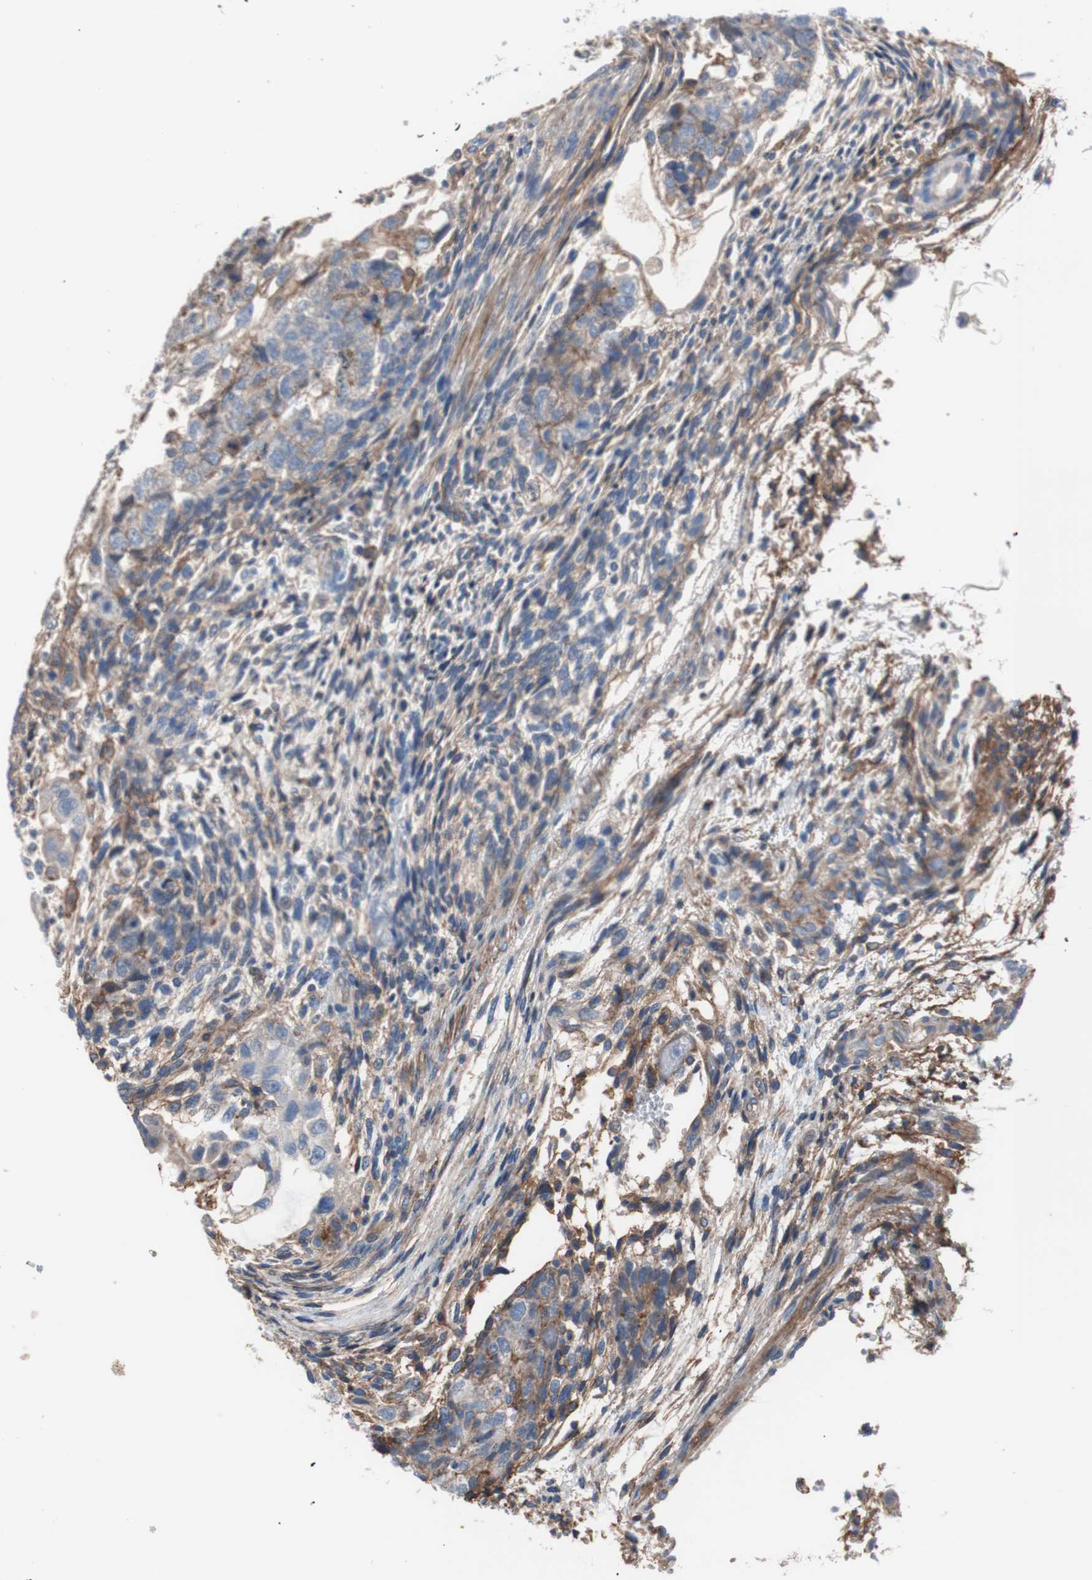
{"staining": {"intensity": "weak", "quantity": "25%-75%", "location": "cytoplasmic/membranous"}, "tissue": "testis cancer", "cell_type": "Tumor cells", "image_type": "cancer", "snomed": [{"axis": "morphology", "description": "Normal tissue, NOS"}, {"axis": "morphology", "description": "Carcinoma, Embryonal, NOS"}, {"axis": "topography", "description": "Testis"}], "caption": "Immunohistochemical staining of embryonal carcinoma (testis) displays weak cytoplasmic/membranous protein expression in about 25%-75% of tumor cells.", "gene": "CD81", "patient": {"sex": "male", "age": 36}}